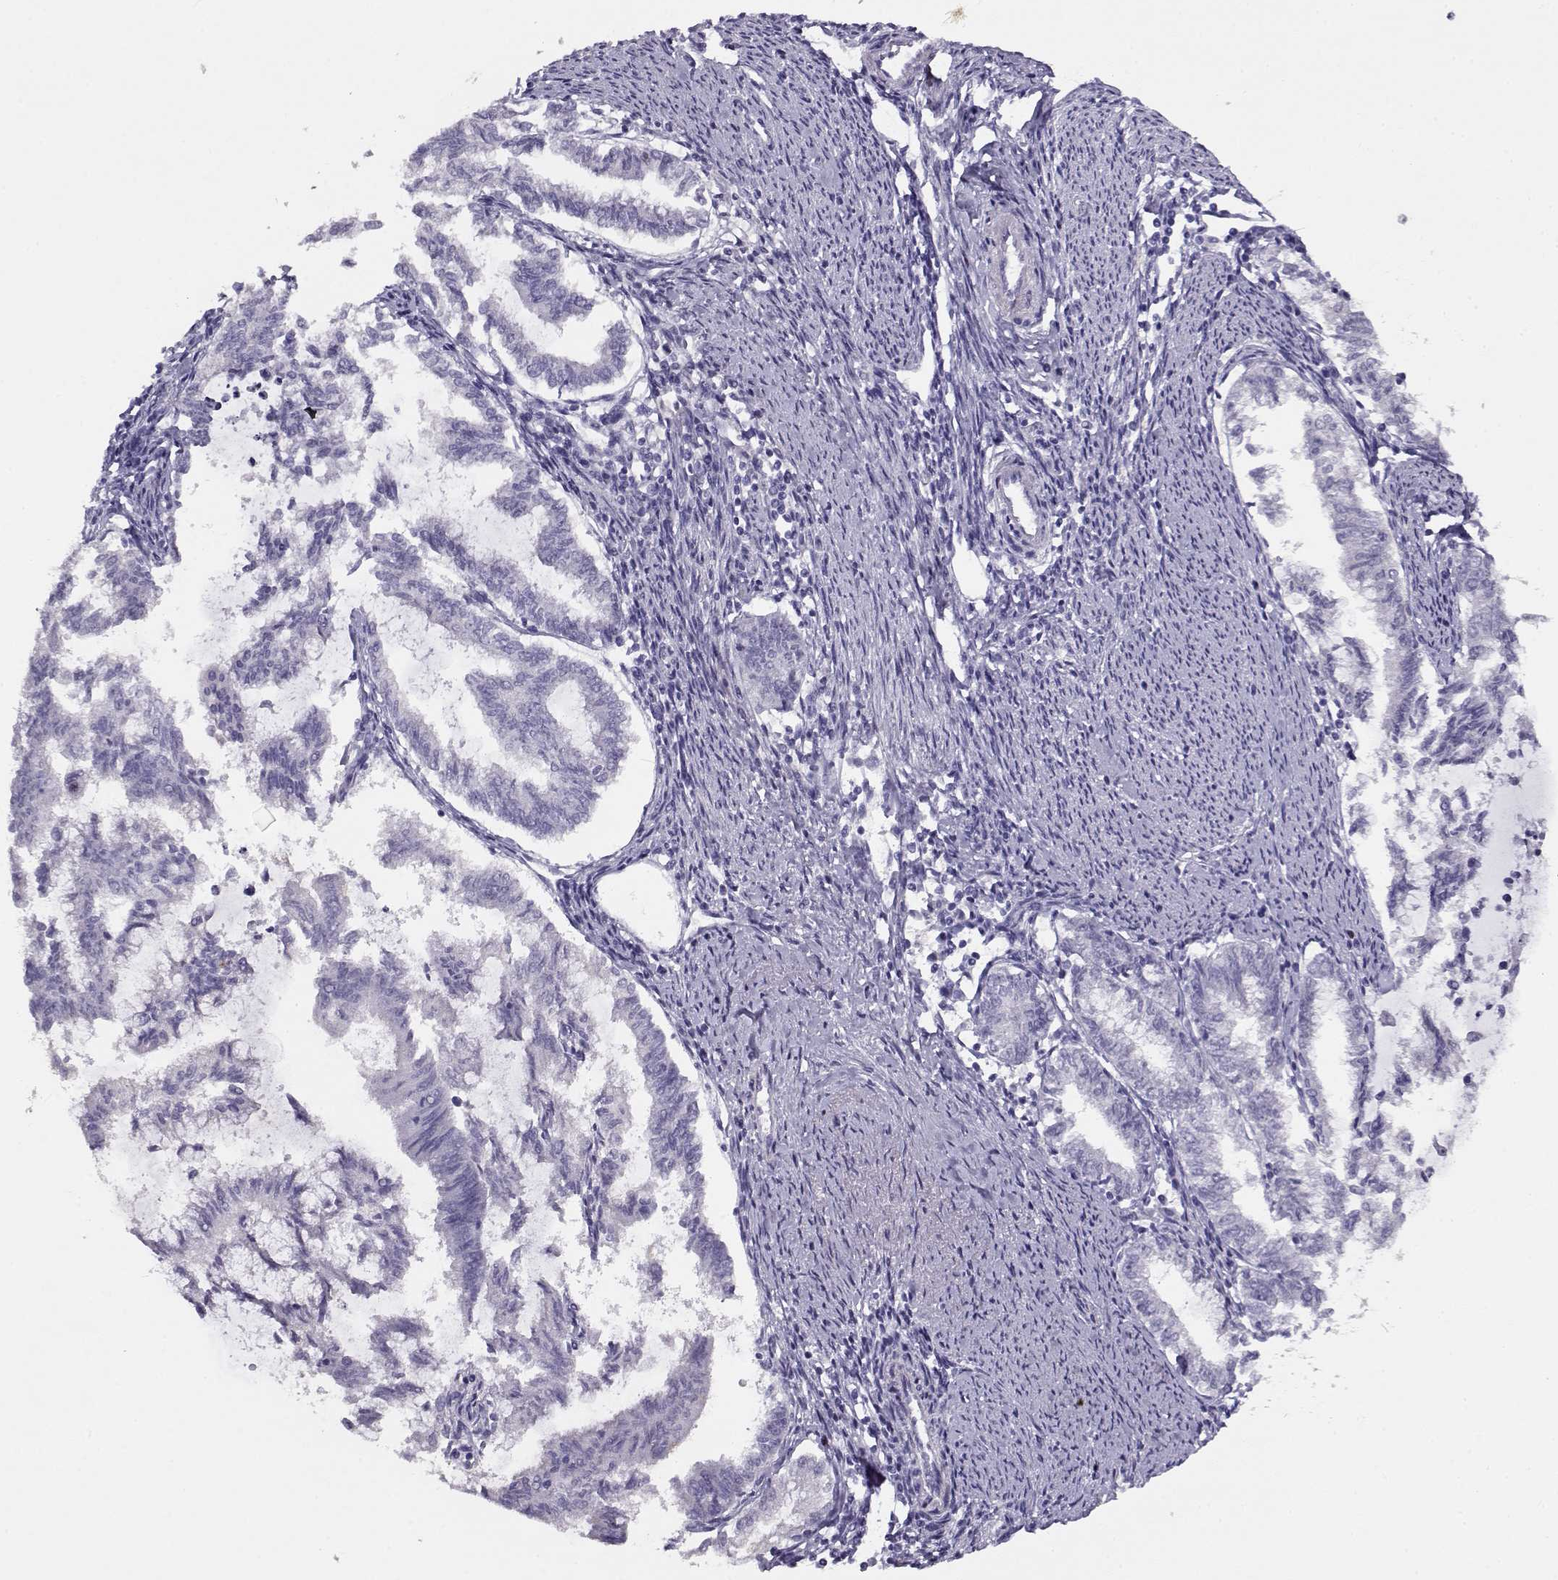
{"staining": {"intensity": "negative", "quantity": "none", "location": "none"}, "tissue": "endometrial cancer", "cell_type": "Tumor cells", "image_type": "cancer", "snomed": [{"axis": "morphology", "description": "Adenocarcinoma, NOS"}, {"axis": "topography", "description": "Endometrium"}], "caption": "Immunohistochemistry photomicrograph of human endometrial cancer (adenocarcinoma) stained for a protein (brown), which displays no staining in tumor cells.", "gene": "NPW", "patient": {"sex": "female", "age": 79}}